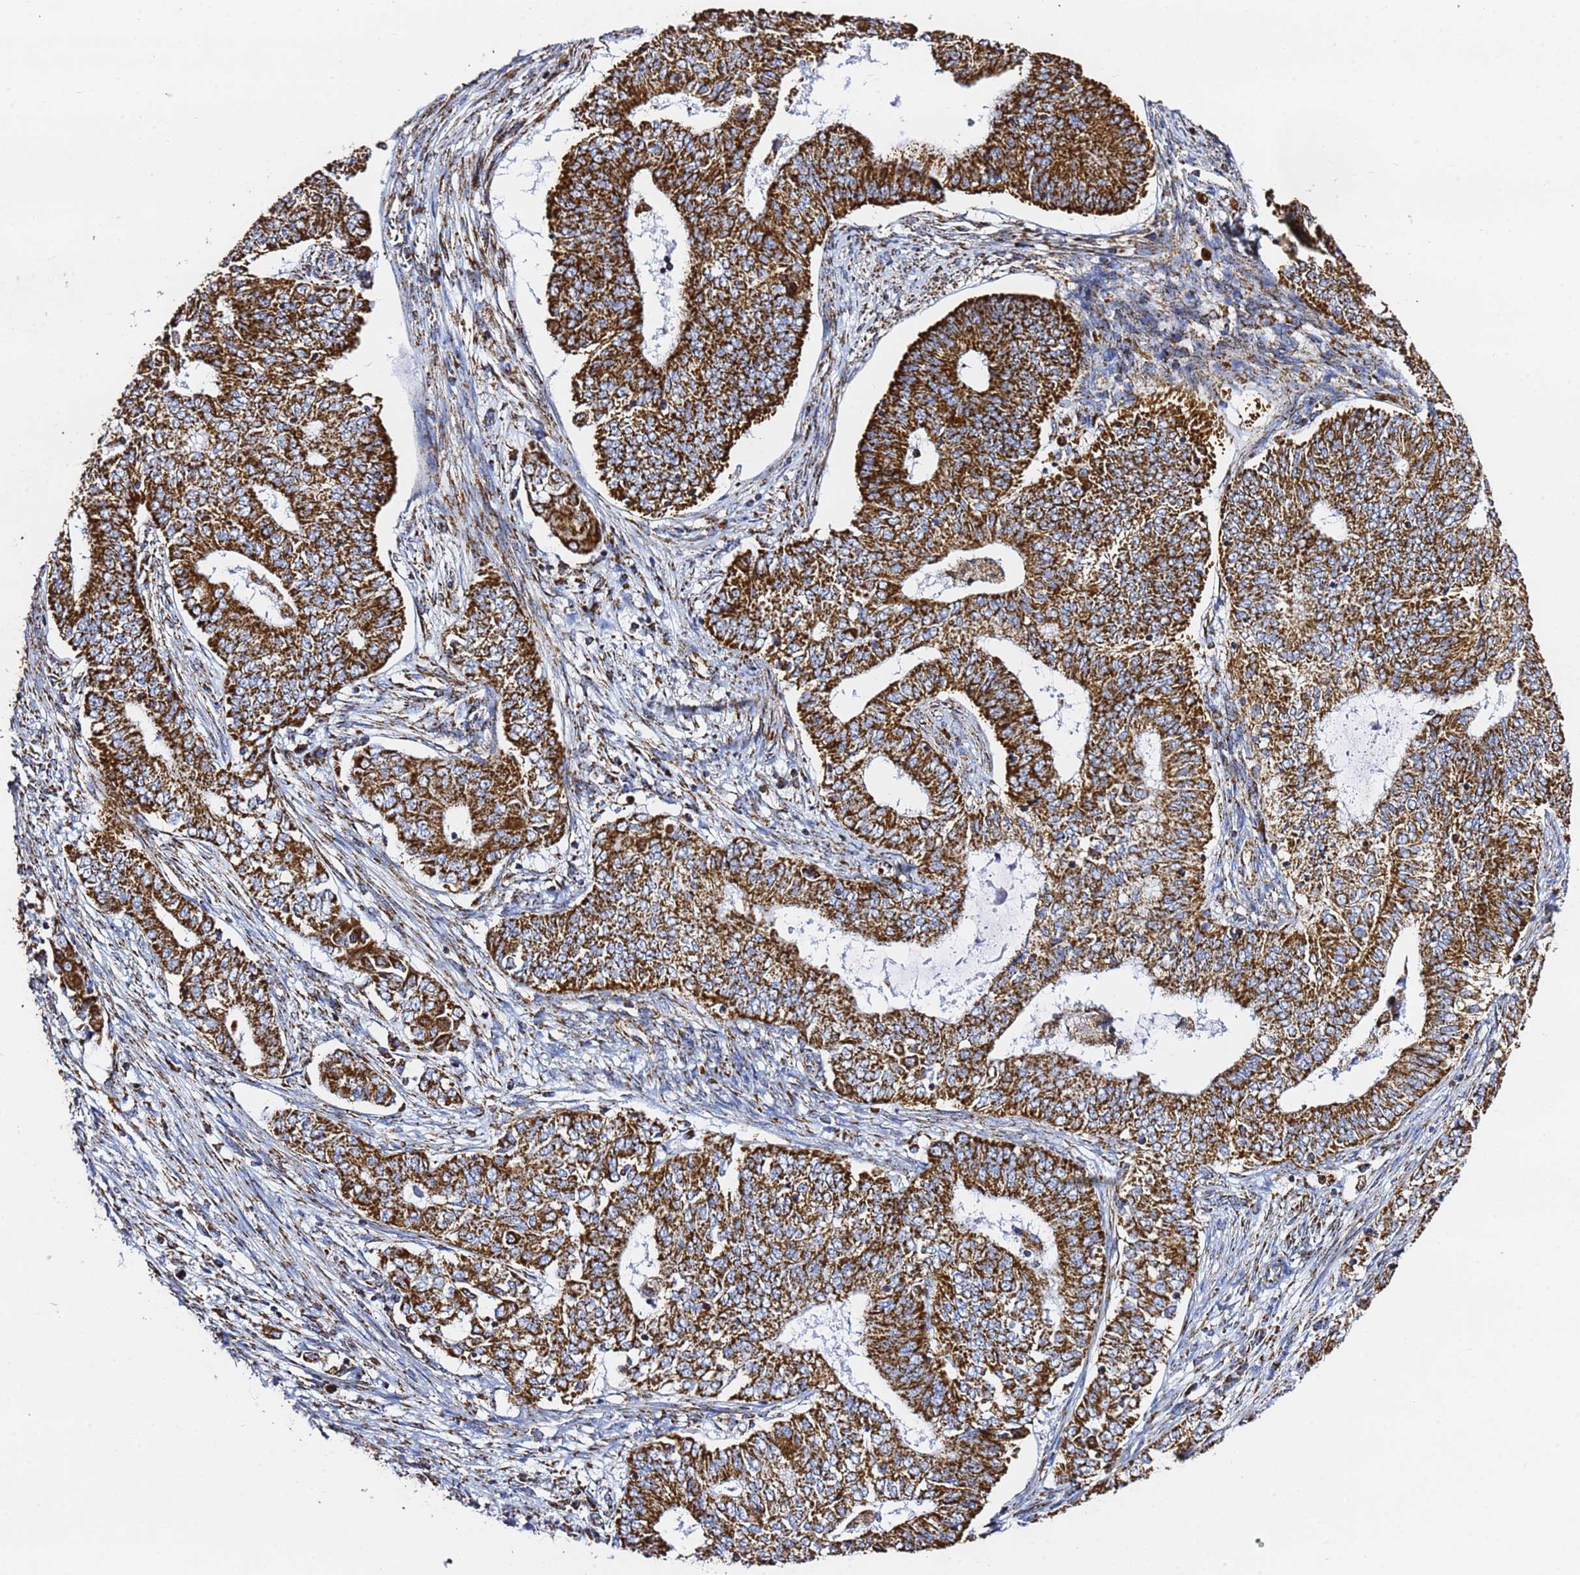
{"staining": {"intensity": "strong", "quantity": ">75%", "location": "cytoplasmic/membranous"}, "tissue": "endometrial cancer", "cell_type": "Tumor cells", "image_type": "cancer", "snomed": [{"axis": "morphology", "description": "Adenocarcinoma, NOS"}, {"axis": "topography", "description": "Endometrium"}], "caption": "Immunohistochemistry (IHC) photomicrograph of neoplastic tissue: human adenocarcinoma (endometrial) stained using IHC demonstrates high levels of strong protein expression localized specifically in the cytoplasmic/membranous of tumor cells, appearing as a cytoplasmic/membranous brown color.", "gene": "PHB2", "patient": {"sex": "female", "age": 62}}